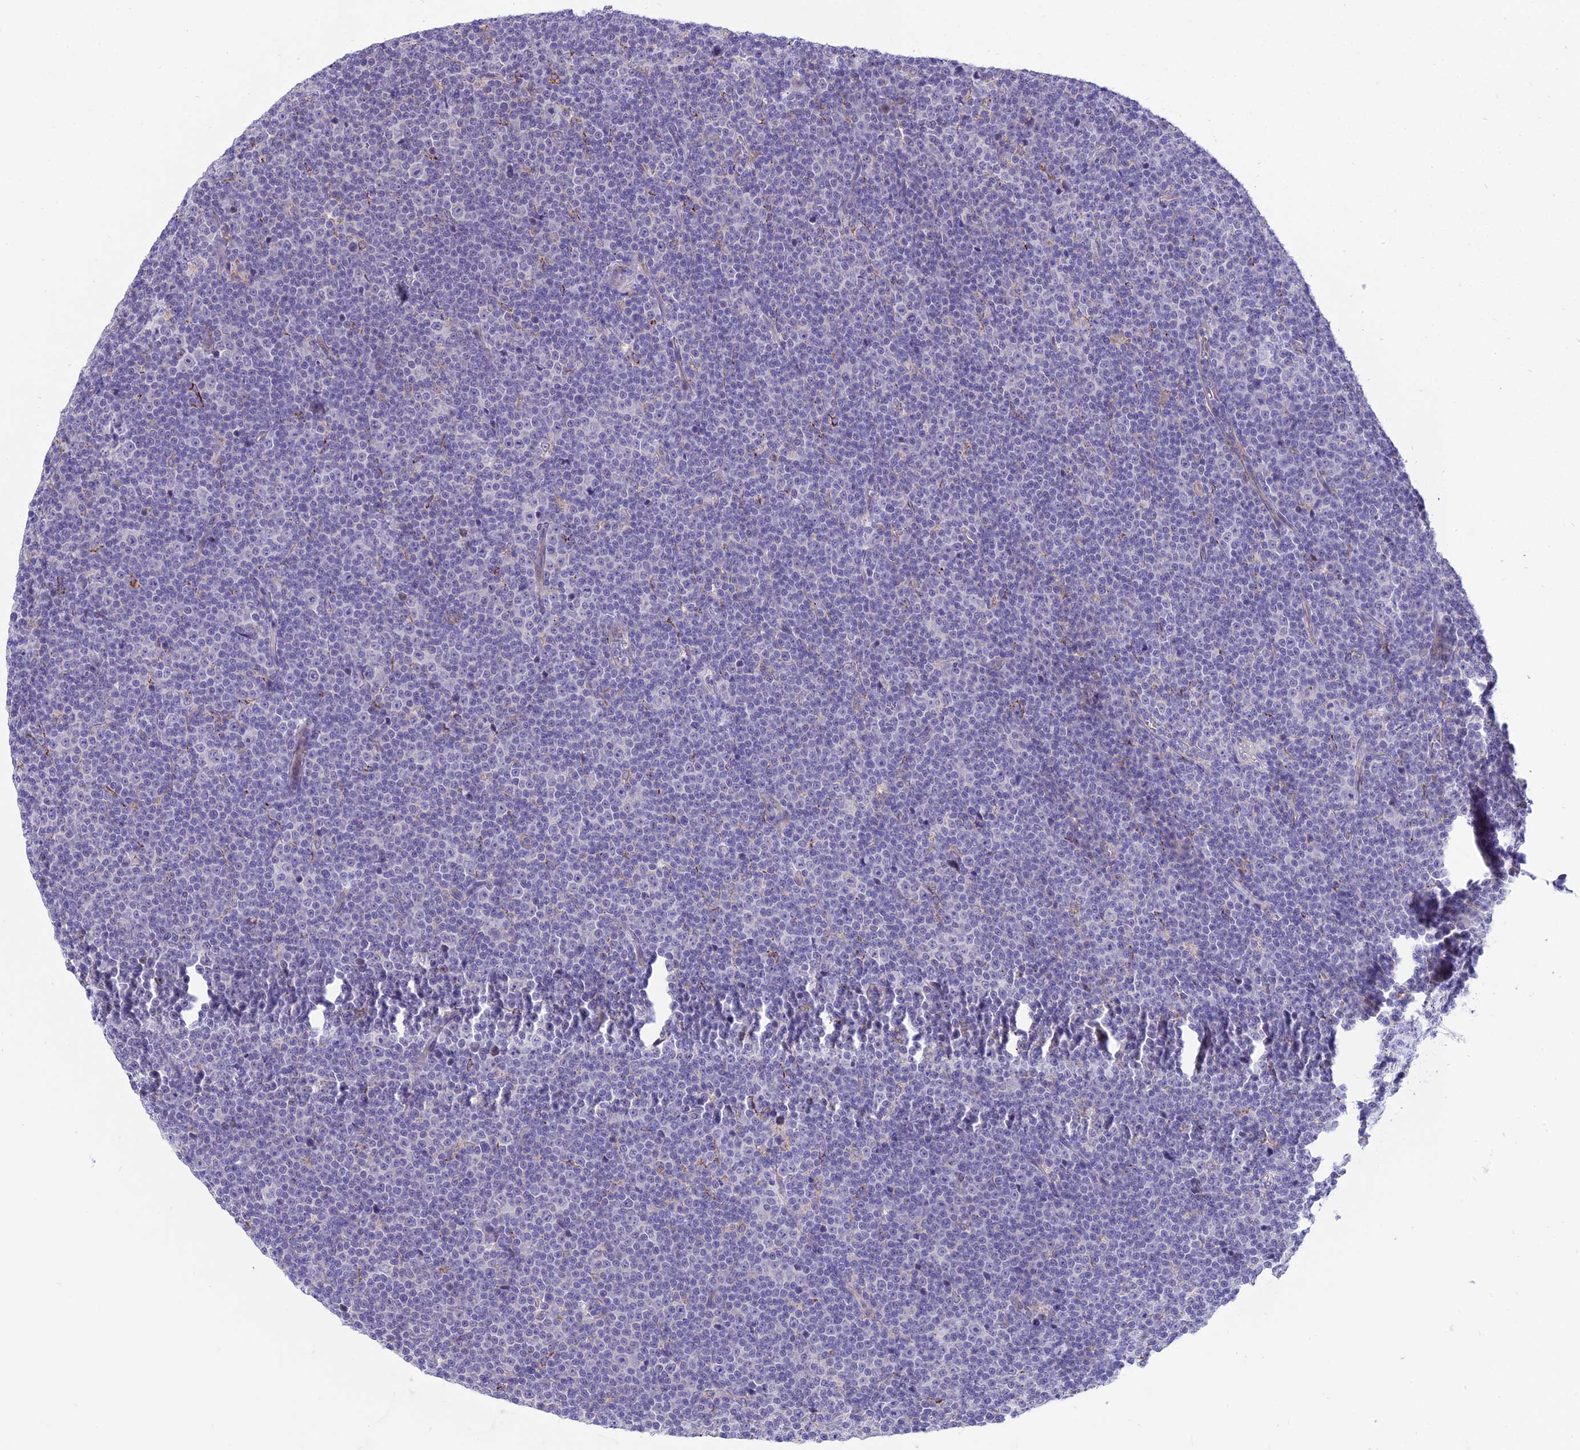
{"staining": {"intensity": "negative", "quantity": "none", "location": "none"}, "tissue": "lymphoma", "cell_type": "Tumor cells", "image_type": "cancer", "snomed": [{"axis": "morphology", "description": "Malignant lymphoma, non-Hodgkin's type, Low grade"}, {"axis": "topography", "description": "Lymph node"}], "caption": "This is an immunohistochemistry image of human malignant lymphoma, non-Hodgkin's type (low-grade). There is no staining in tumor cells.", "gene": "ARMCX6", "patient": {"sex": "female", "age": 67}}